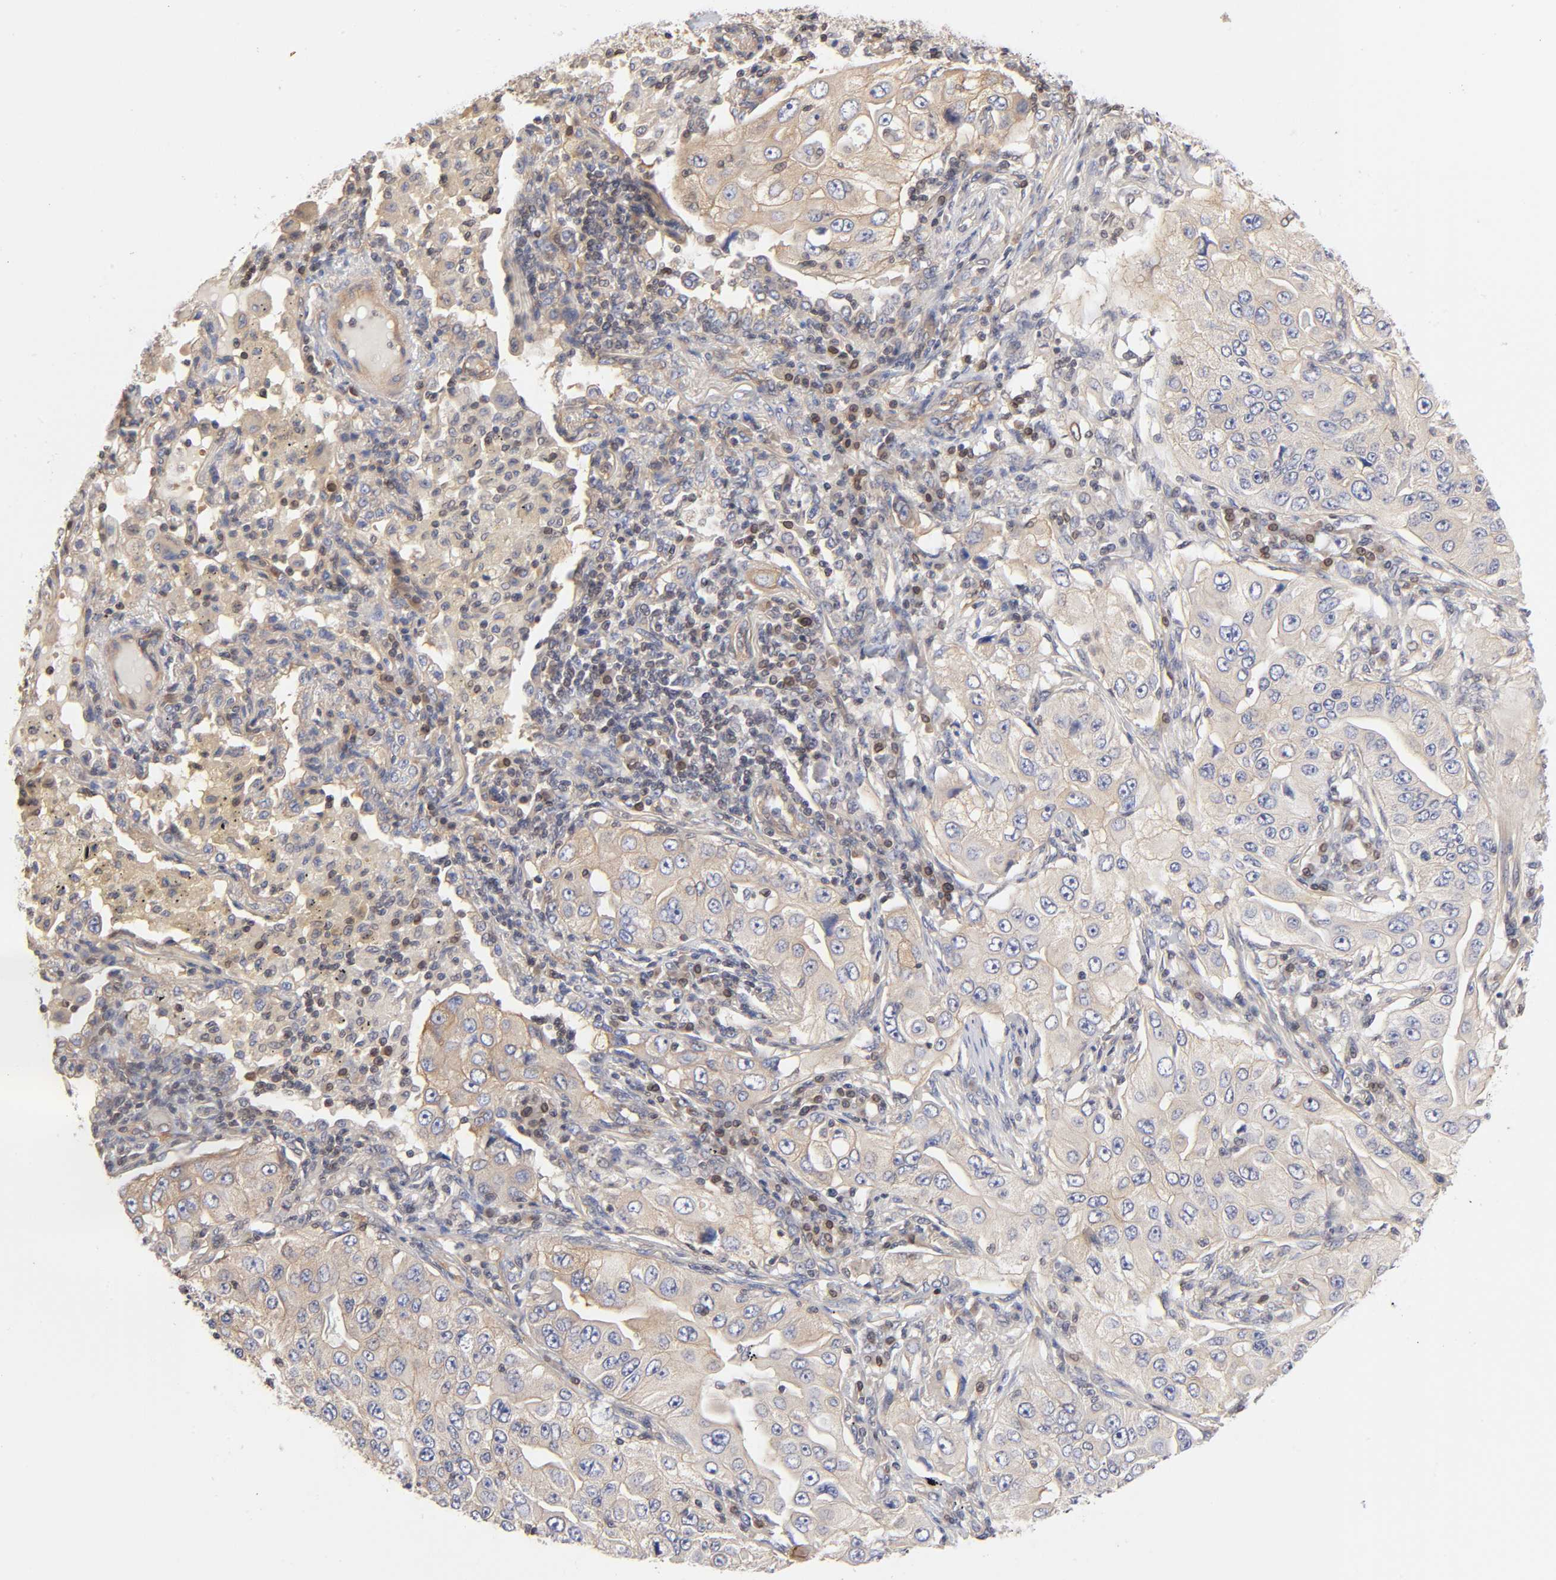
{"staining": {"intensity": "weak", "quantity": "25%-75%", "location": "cytoplasmic/membranous"}, "tissue": "lung cancer", "cell_type": "Tumor cells", "image_type": "cancer", "snomed": [{"axis": "morphology", "description": "Adenocarcinoma, NOS"}, {"axis": "topography", "description": "Lung"}], "caption": "DAB immunohistochemical staining of human lung cancer demonstrates weak cytoplasmic/membranous protein staining in about 25%-75% of tumor cells.", "gene": "STRN3", "patient": {"sex": "male", "age": 84}}